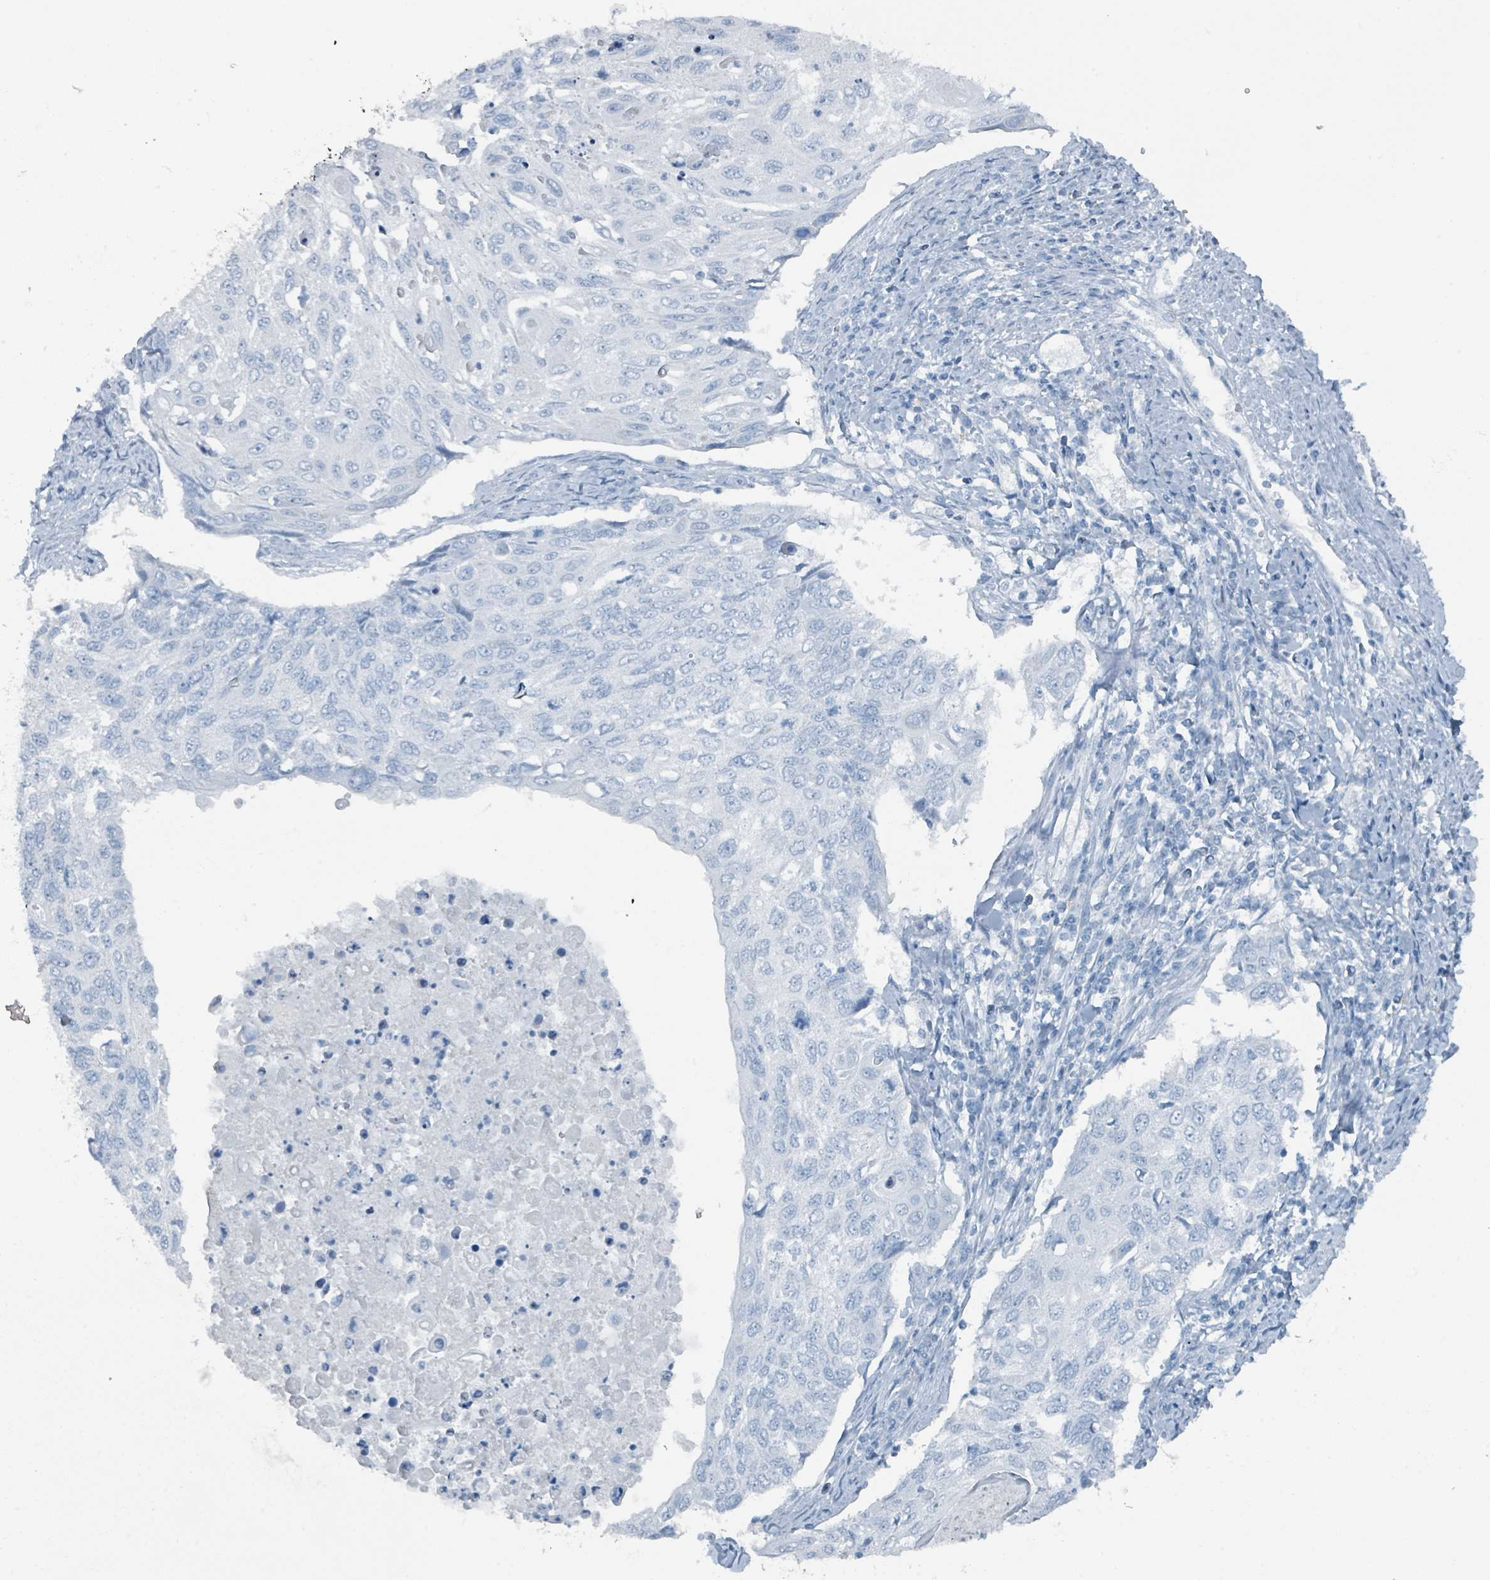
{"staining": {"intensity": "negative", "quantity": "none", "location": "none"}, "tissue": "cervical cancer", "cell_type": "Tumor cells", "image_type": "cancer", "snomed": [{"axis": "morphology", "description": "Squamous cell carcinoma, NOS"}, {"axis": "topography", "description": "Cervix"}], "caption": "An immunohistochemistry histopathology image of cervical cancer is shown. There is no staining in tumor cells of cervical cancer.", "gene": "GAMT", "patient": {"sex": "female", "age": 70}}